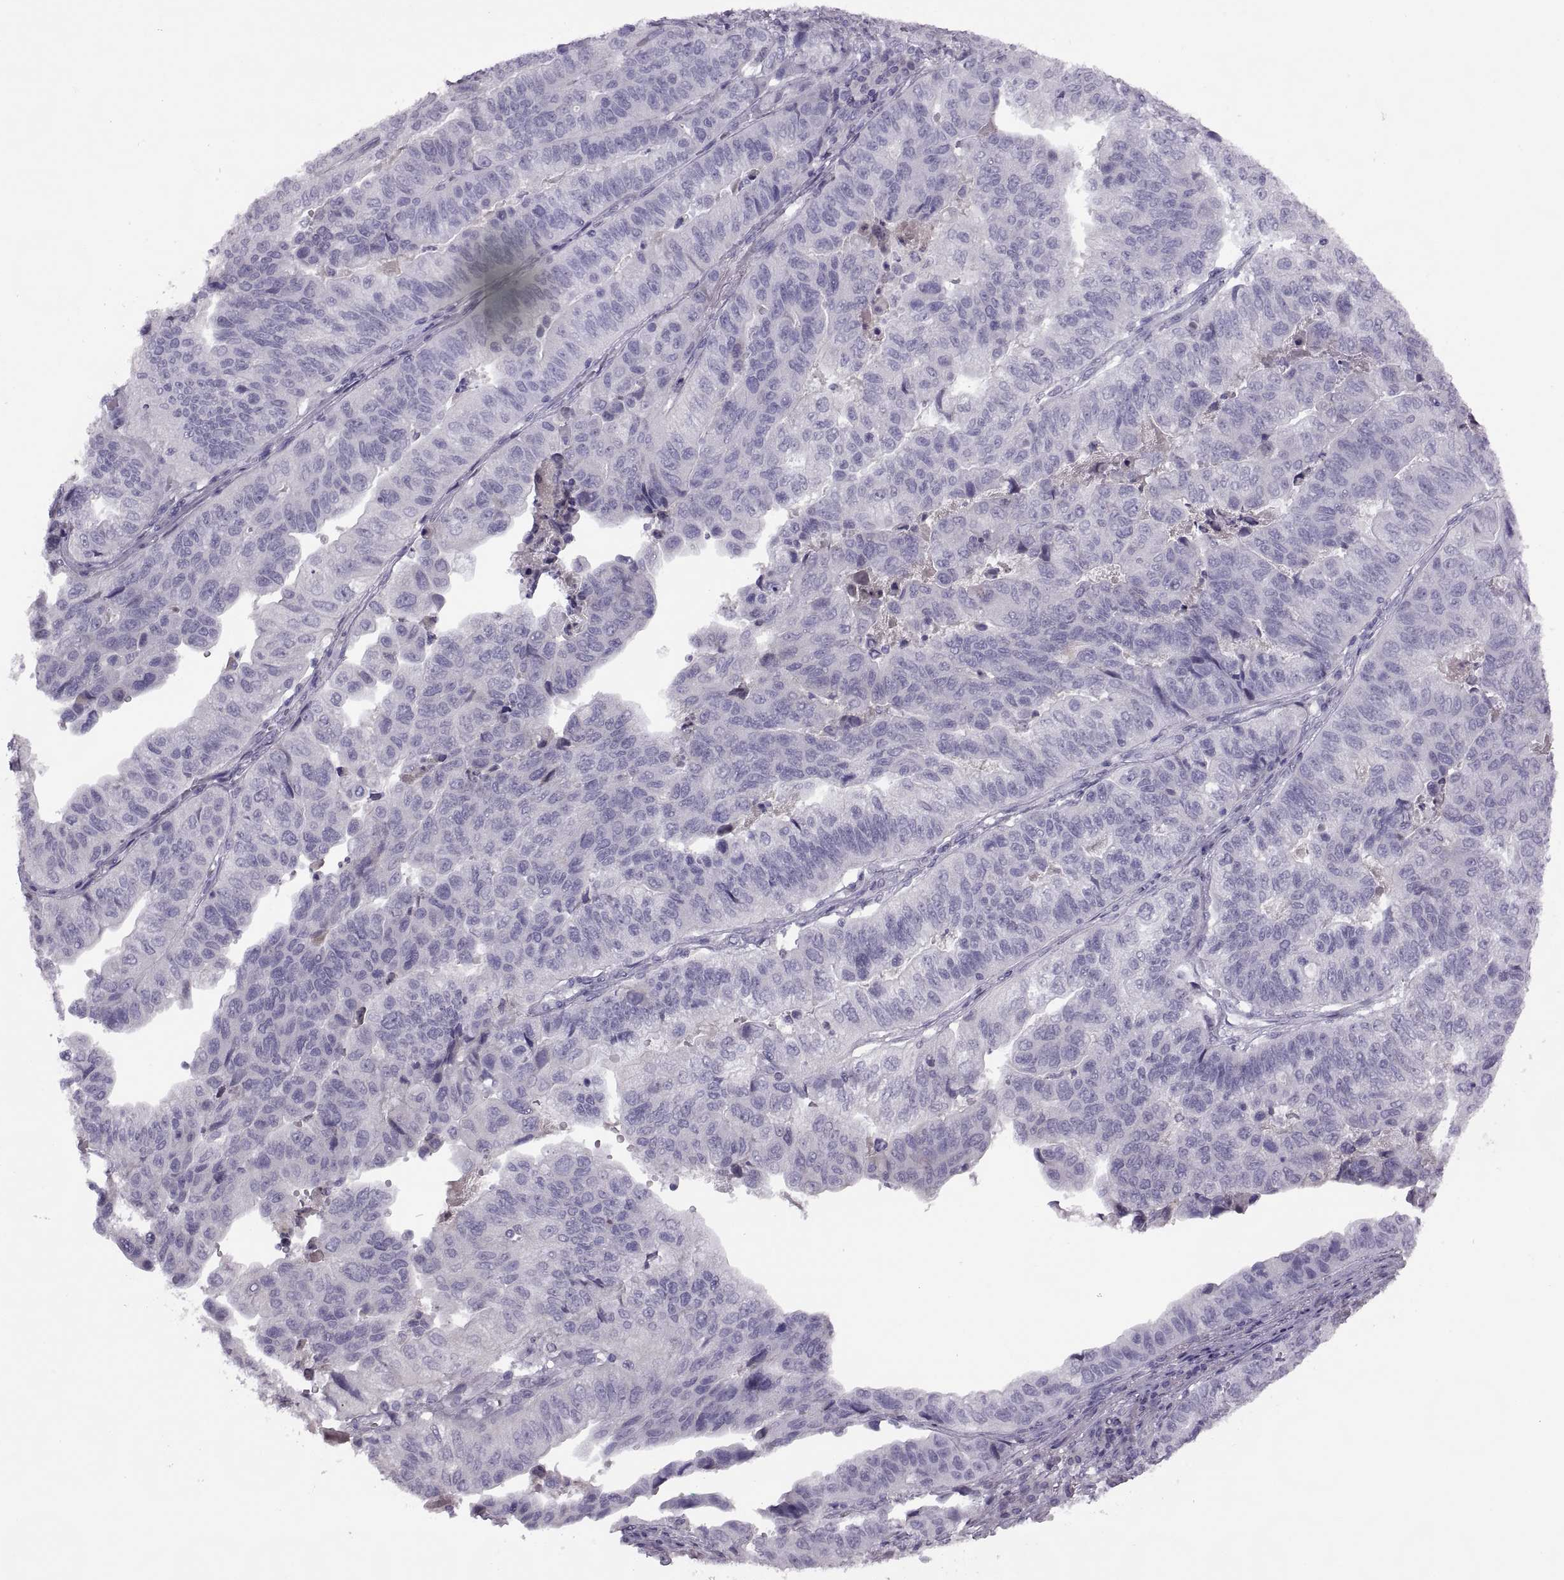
{"staining": {"intensity": "negative", "quantity": "none", "location": "none"}, "tissue": "stomach cancer", "cell_type": "Tumor cells", "image_type": "cancer", "snomed": [{"axis": "morphology", "description": "Adenocarcinoma, NOS"}, {"axis": "topography", "description": "Stomach, upper"}], "caption": "High magnification brightfield microscopy of stomach cancer stained with DAB (brown) and counterstained with hematoxylin (blue): tumor cells show no significant expression.", "gene": "RSPH6A", "patient": {"sex": "female", "age": 67}}